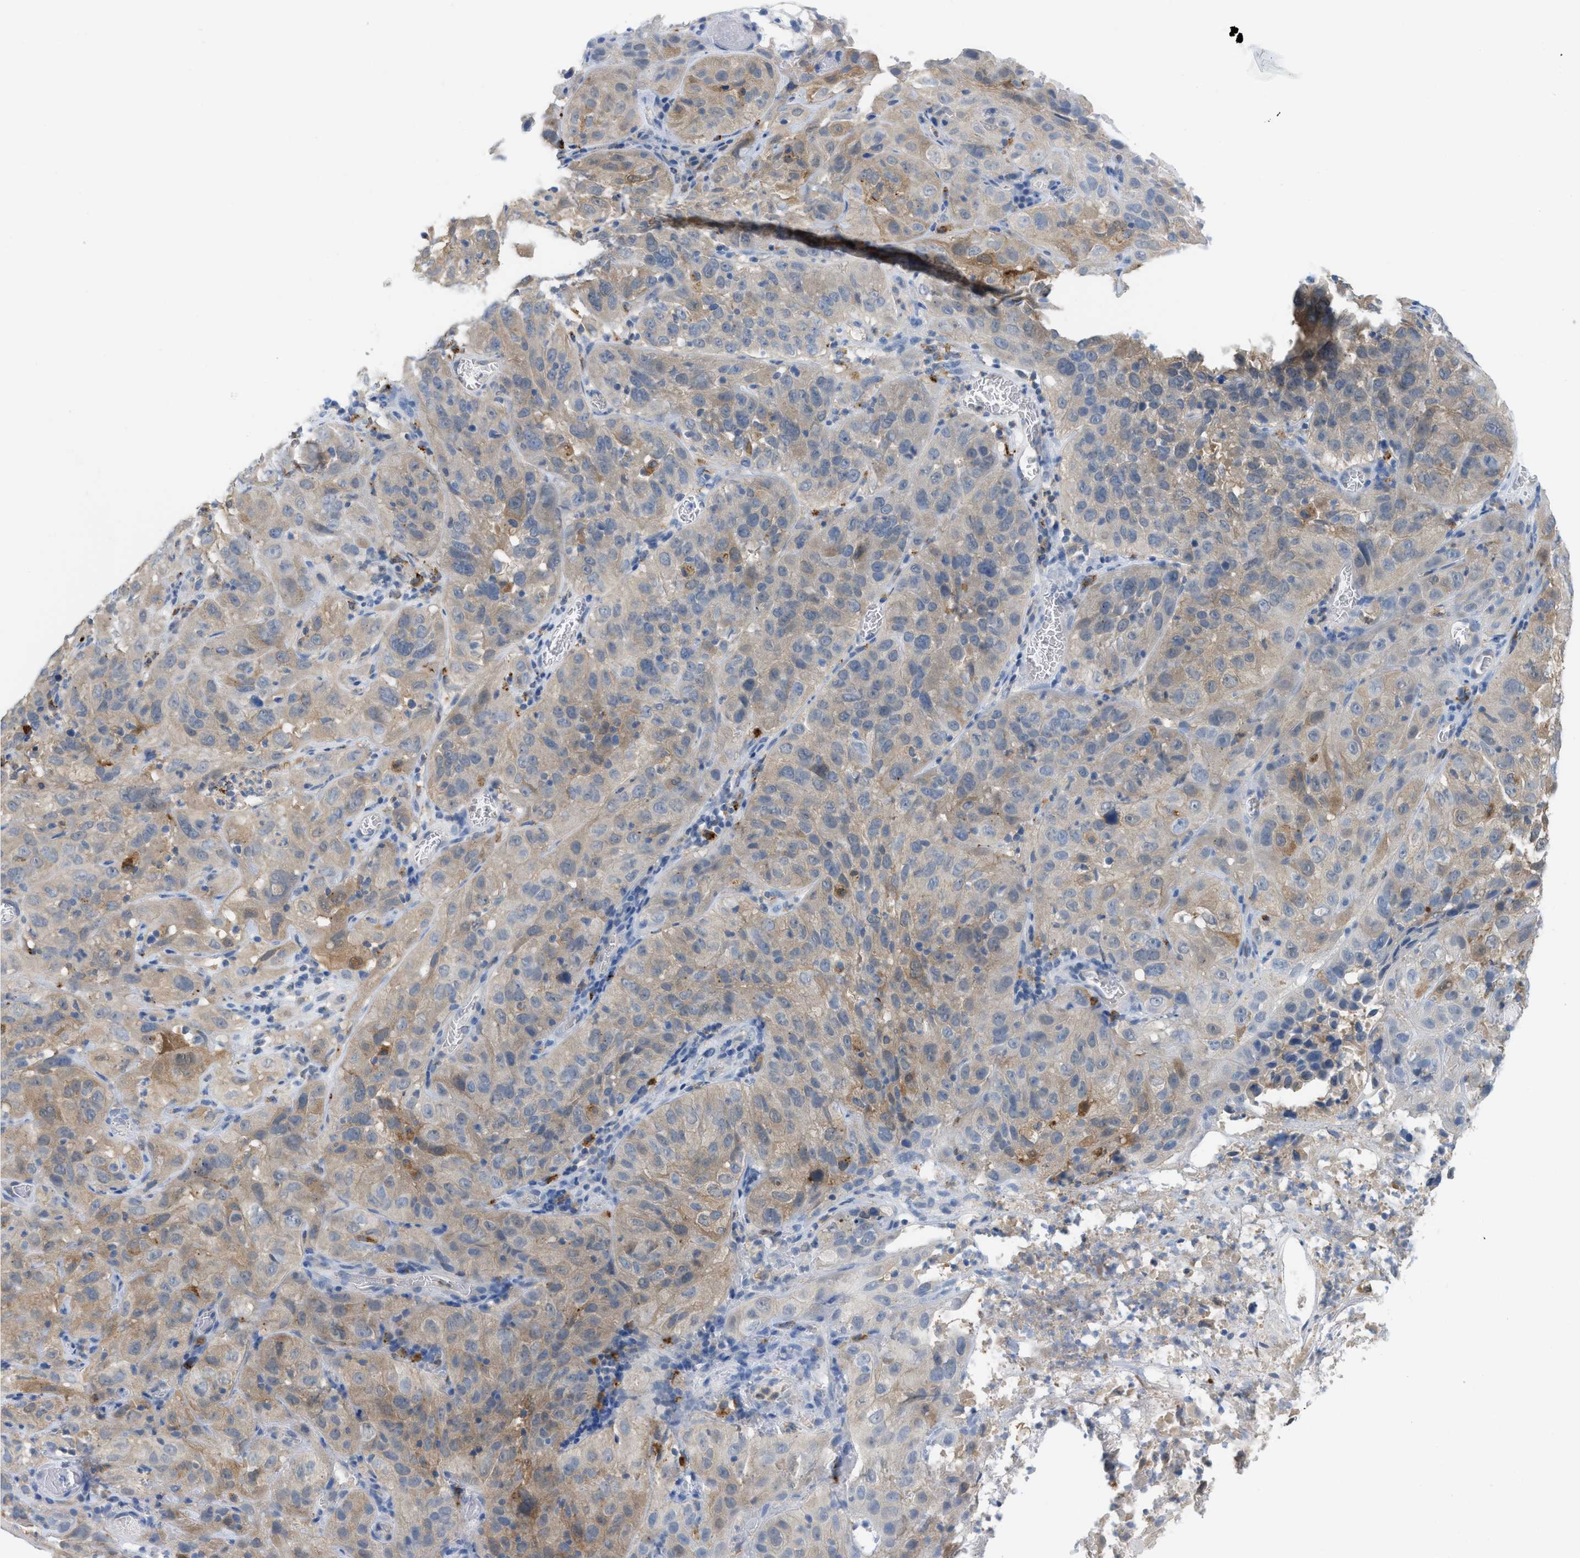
{"staining": {"intensity": "weak", "quantity": ">75%", "location": "cytoplasmic/membranous"}, "tissue": "cervical cancer", "cell_type": "Tumor cells", "image_type": "cancer", "snomed": [{"axis": "morphology", "description": "Squamous cell carcinoma, NOS"}, {"axis": "topography", "description": "Cervix"}], "caption": "A histopathology image showing weak cytoplasmic/membranous staining in about >75% of tumor cells in cervical cancer (squamous cell carcinoma), as visualized by brown immunohistochemical staining.", "gene": "CSTB", "patient": {"sex": "female", "age": 32}}